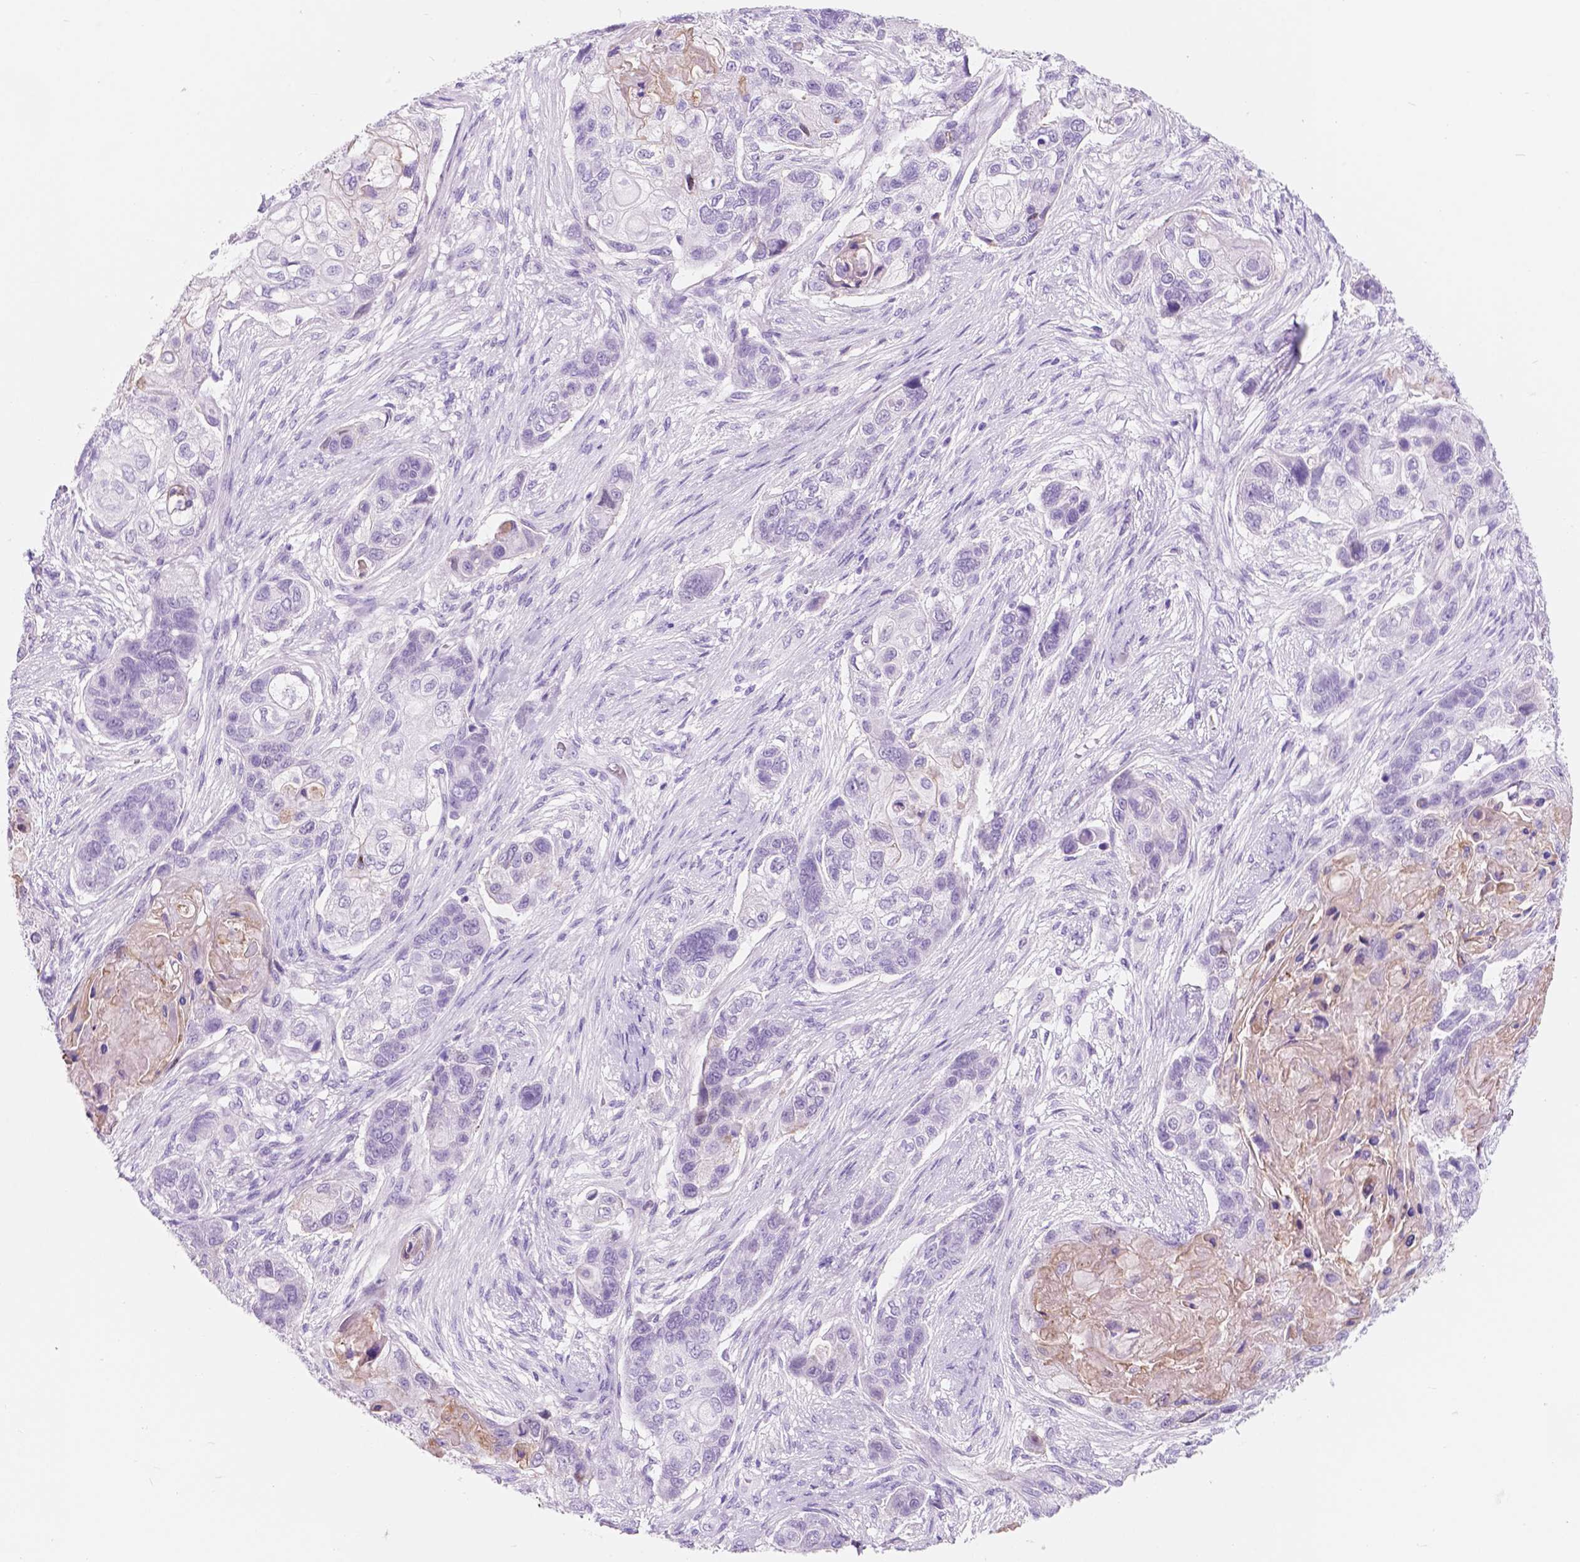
{"staining": {"intensity": "negative", "quantity": "none", "location": "none"}, "tissue": "lung cancer", "cell_type": "Tumor cells", "image_type": "cancer", "snomed": [{"axis": "morphology", "description": "Squamous cell carcinoma, NOS"}, {"axis": "topography", "description": "Lung"}], "caption": "Immunohistochemistry (IHC) micrograph of squamous cell carcinoma (lung) stained for a protein (brown), which shows no staining in tumor cells.", "gene": "CUZD1", "patient": {"sex": "male", "age": 69}}